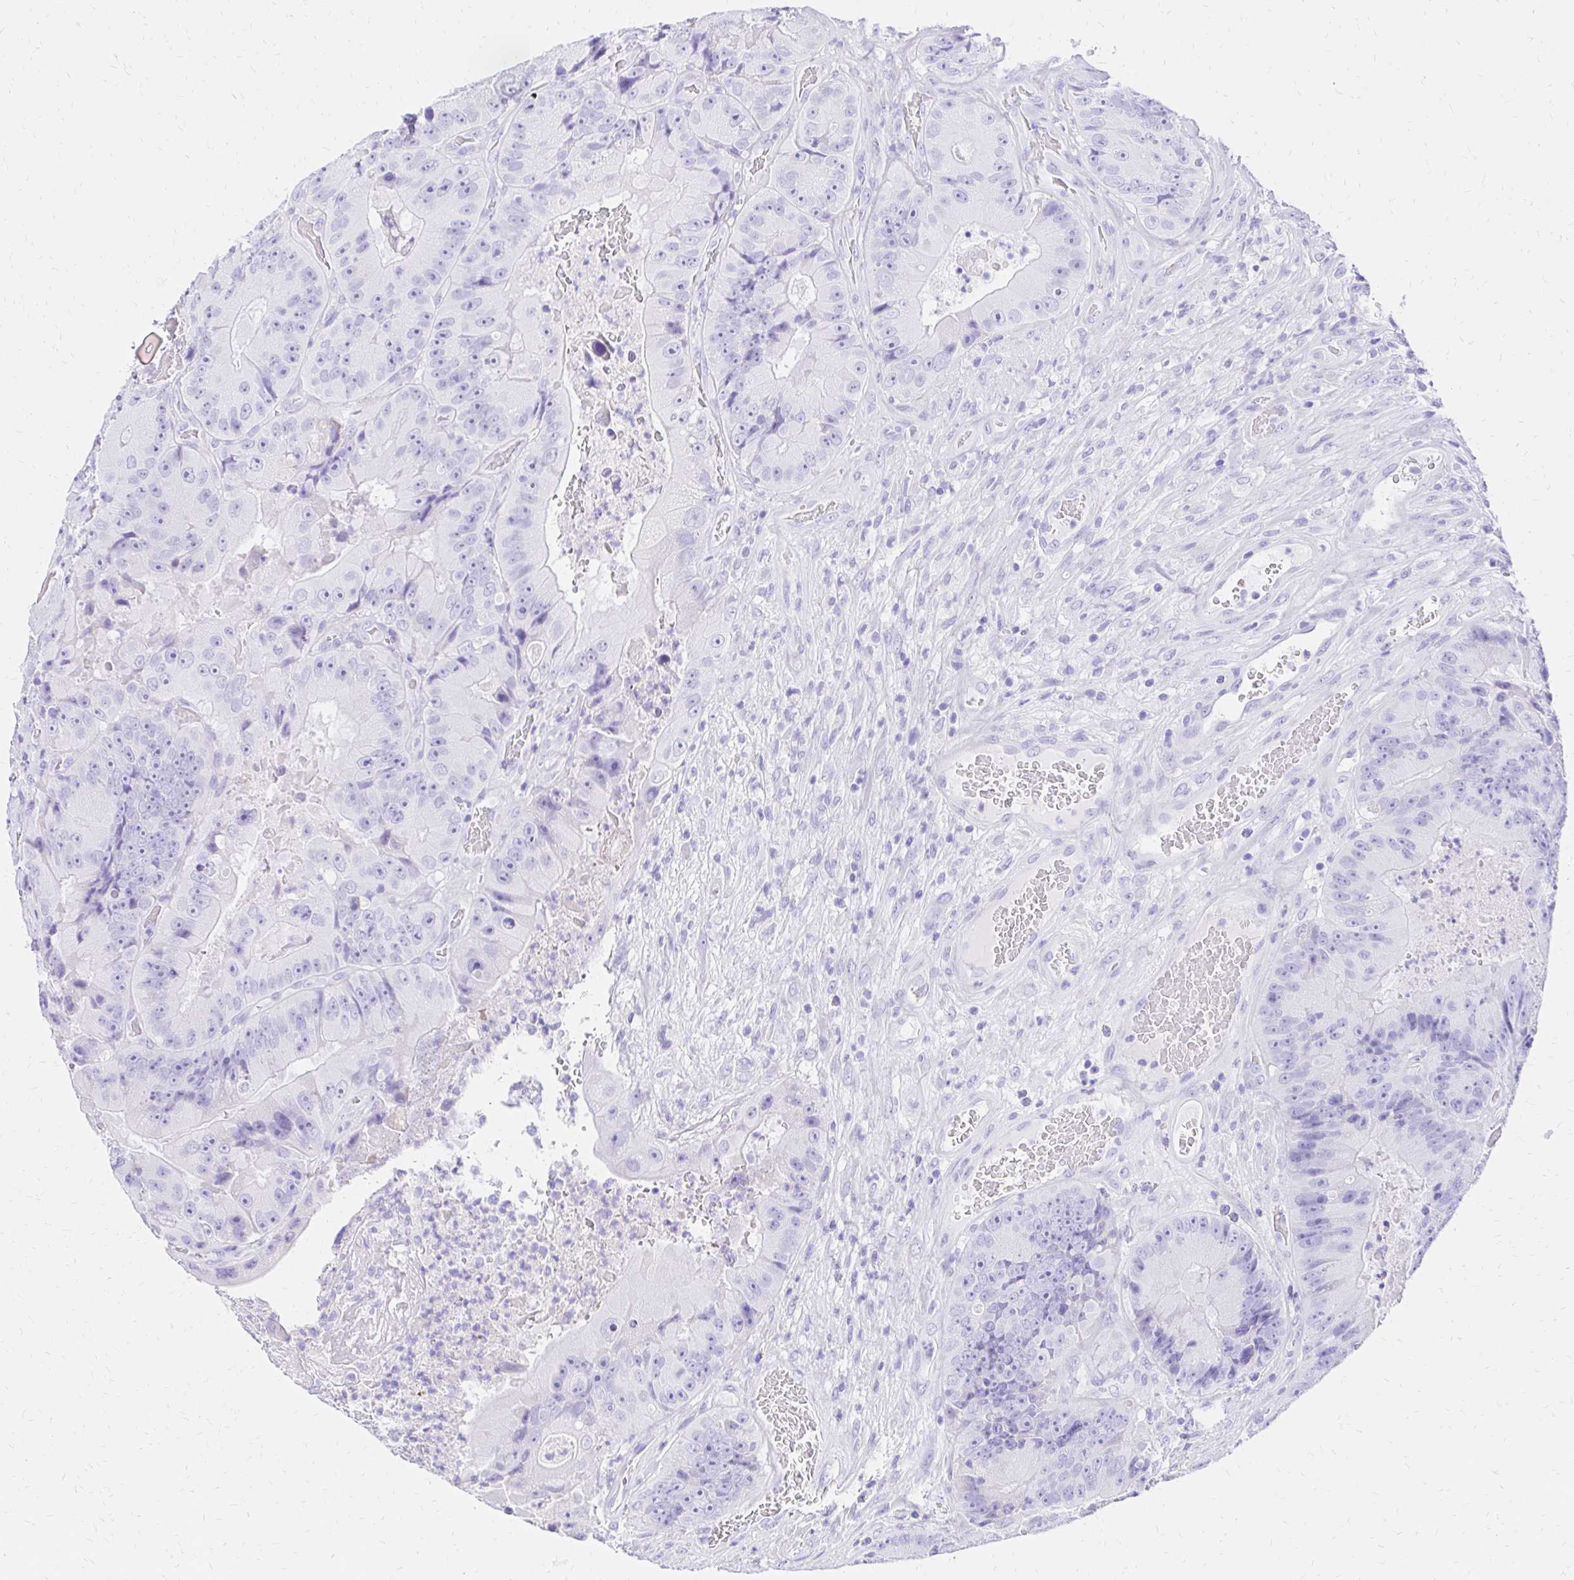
{"staining": {"intensity": "negative", "quantity": "none", "location": "none"}, "tissue": "colorectal cancer", "cell_type": "Tumor cells", "image_type": "cancer", "snomed": [{"axis": "morphology", "description": "Adenocarcinoma, NOS"}, {"axis": "topography", "description": "Colon"}], "caption": "Tumor cells show no significant protein expression in colorectal cancer.", "gene": "S100G", "patient": {"sex": "female", "age": 86}}